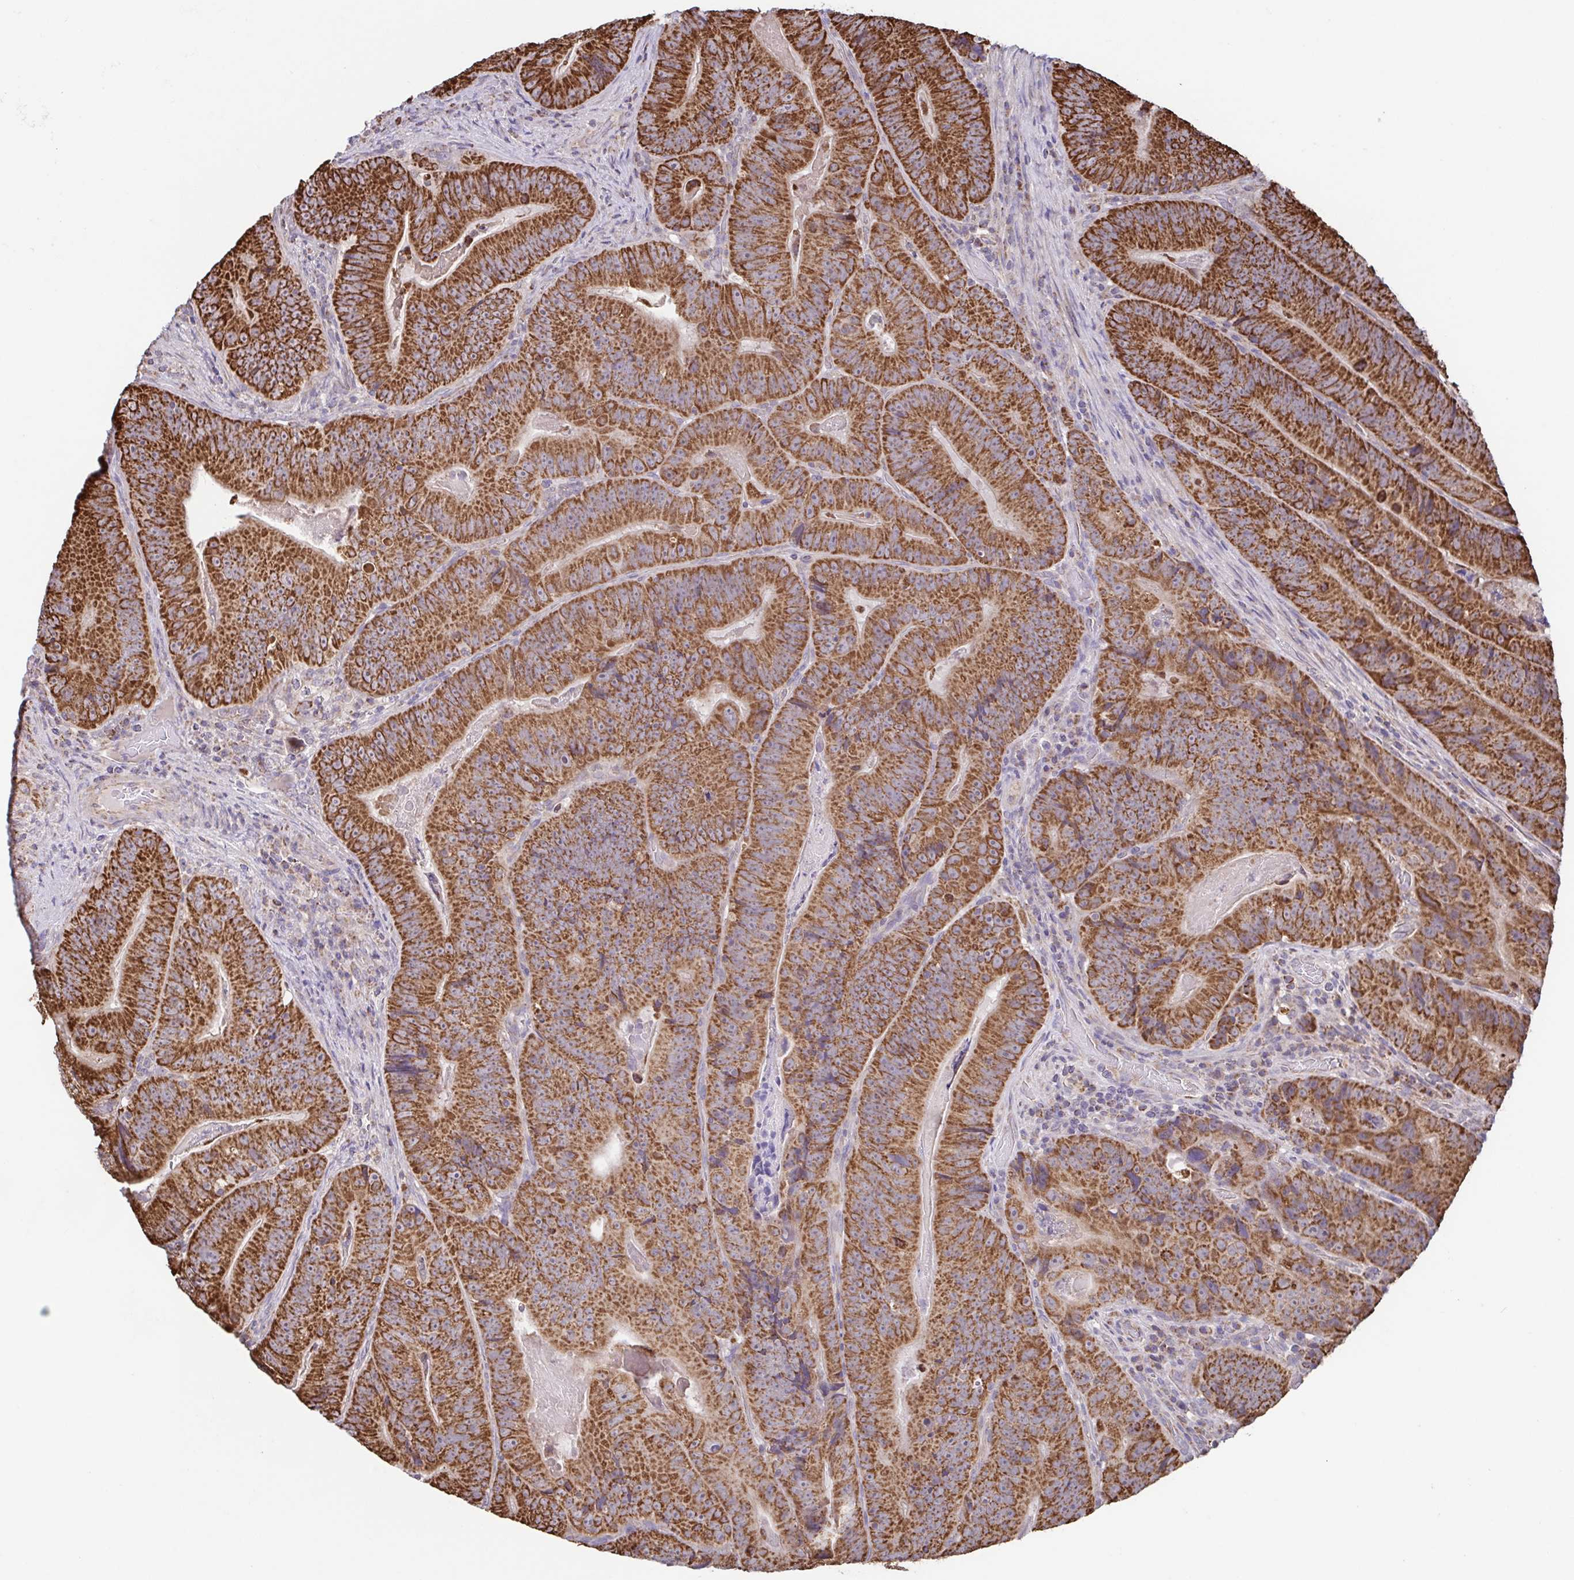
{"staining": {"intensity": "strong", "quantity": ">75%", "location": "cytoplasmic/membranous"}, "tissue": "colorectal cancer", "cell_type": "Tumor cells", "image_type": "cancer", "snomed": [{"axis": "morphology", "description": "Adenocarcinoma, NOS"}, {"axis": "topography", "description": "Colon"}], "caption": "High-power microscopy captured an immunohistochemistry histopathology image of colorectal cancer (adenocarcinoma), revealing strong cytoplasmic/membranous staining in about >75% of tumor cells.", "gene": "DIP2B", "patient": {"sex": "female", "age": 86}}